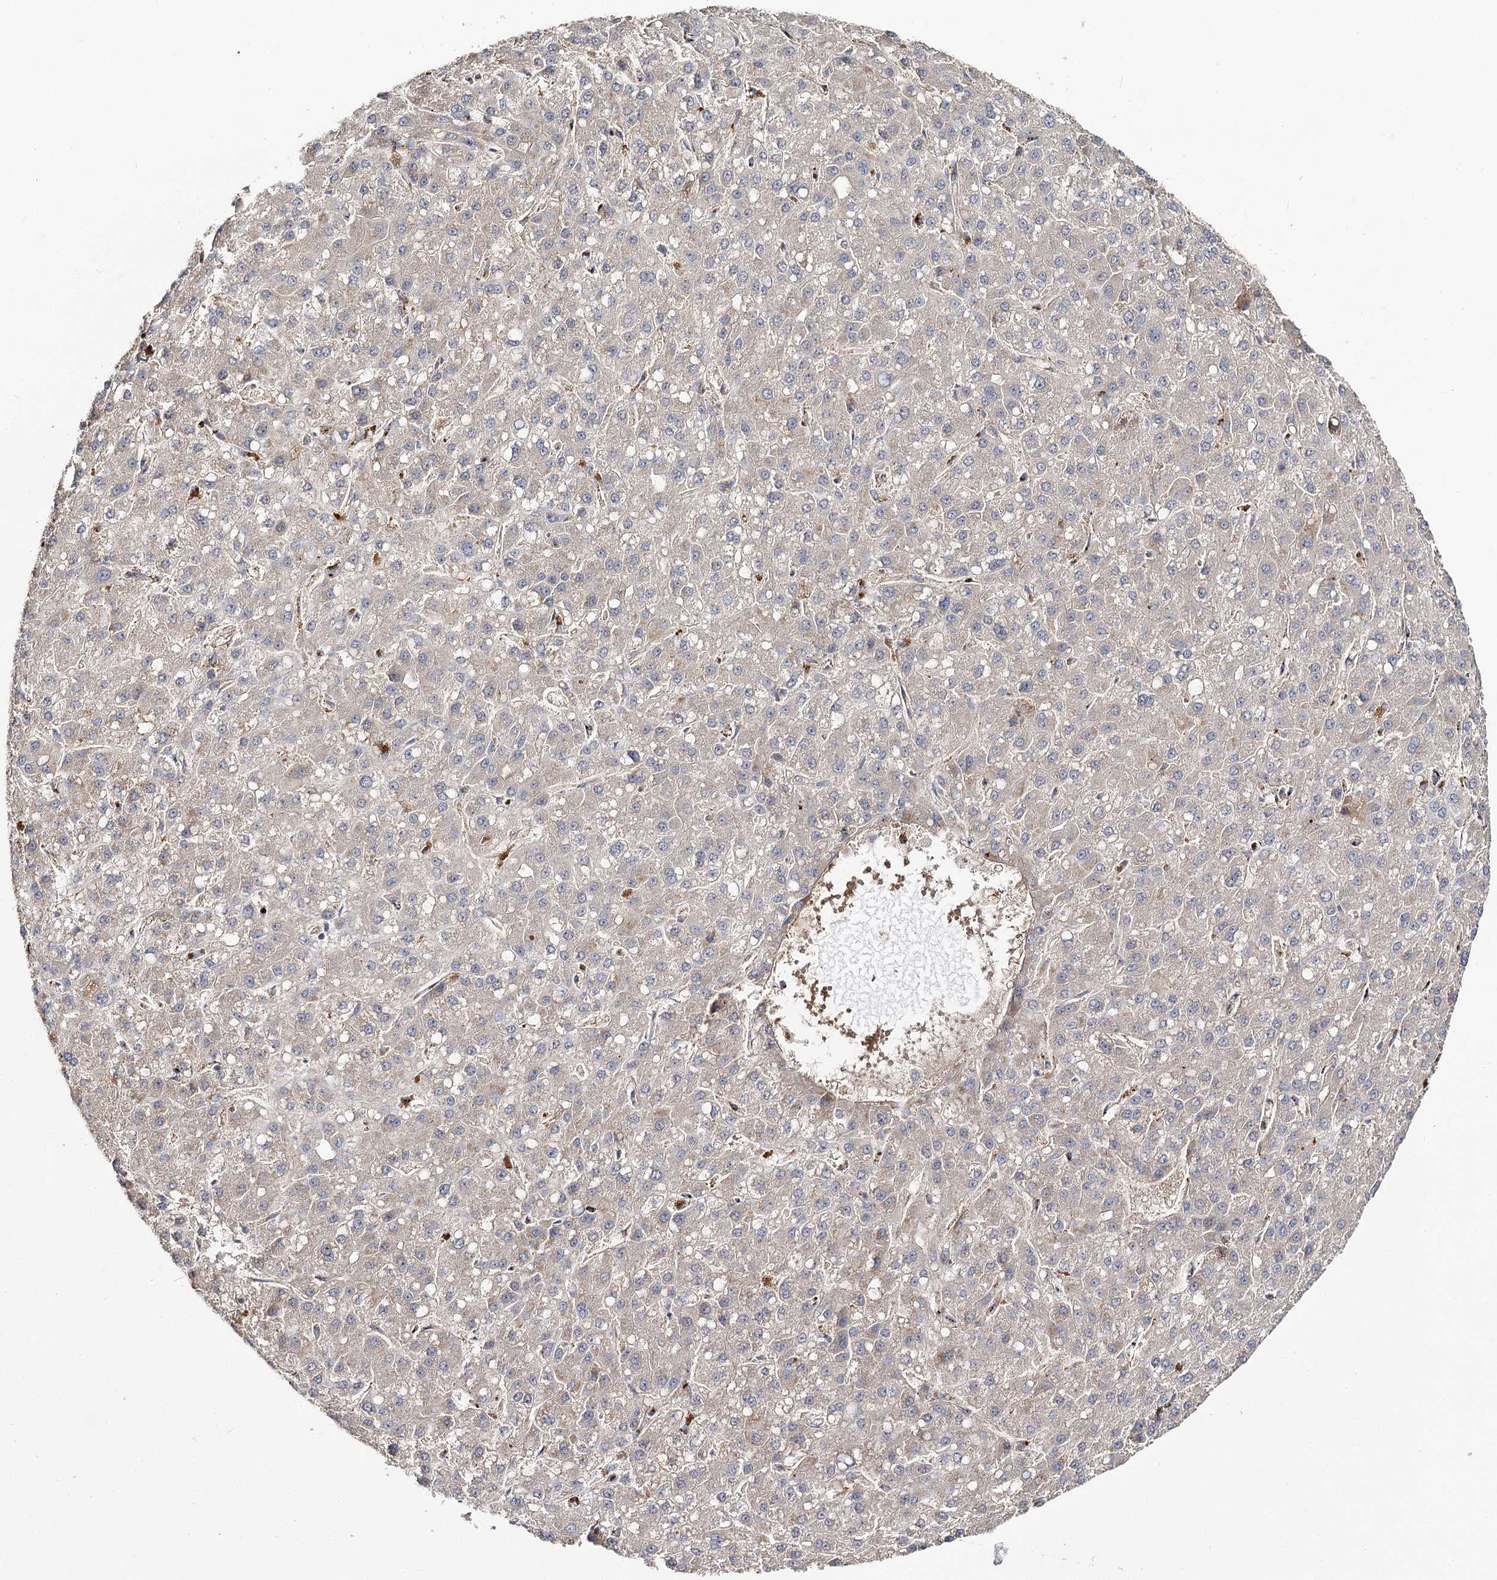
{"staining": {"intensity": "negative", "quantity": "none", "location": "none"}, "tissue": "liver cancer", "cell_type": "Tumor cells", "image_type": "cancer", "snomed": [{"axis": "morphology", "description": "Carcinoma, Hepatocellular, NOS"}, {"axis": "topography", "description": "Liver"}], "caption": "High magnification brightfield microscopy of liver hepatocellular carcinoma stained with DAB (3,3'-diaminobenzidine) (brown) and counterstained with hematoxylin (blue): tumor cells show no significant expression. (Immunohistochemistry, brightfield microscopy, high magnification).", "gene": "SEC24B", "patient": {"sex": "male", "age": 67}}